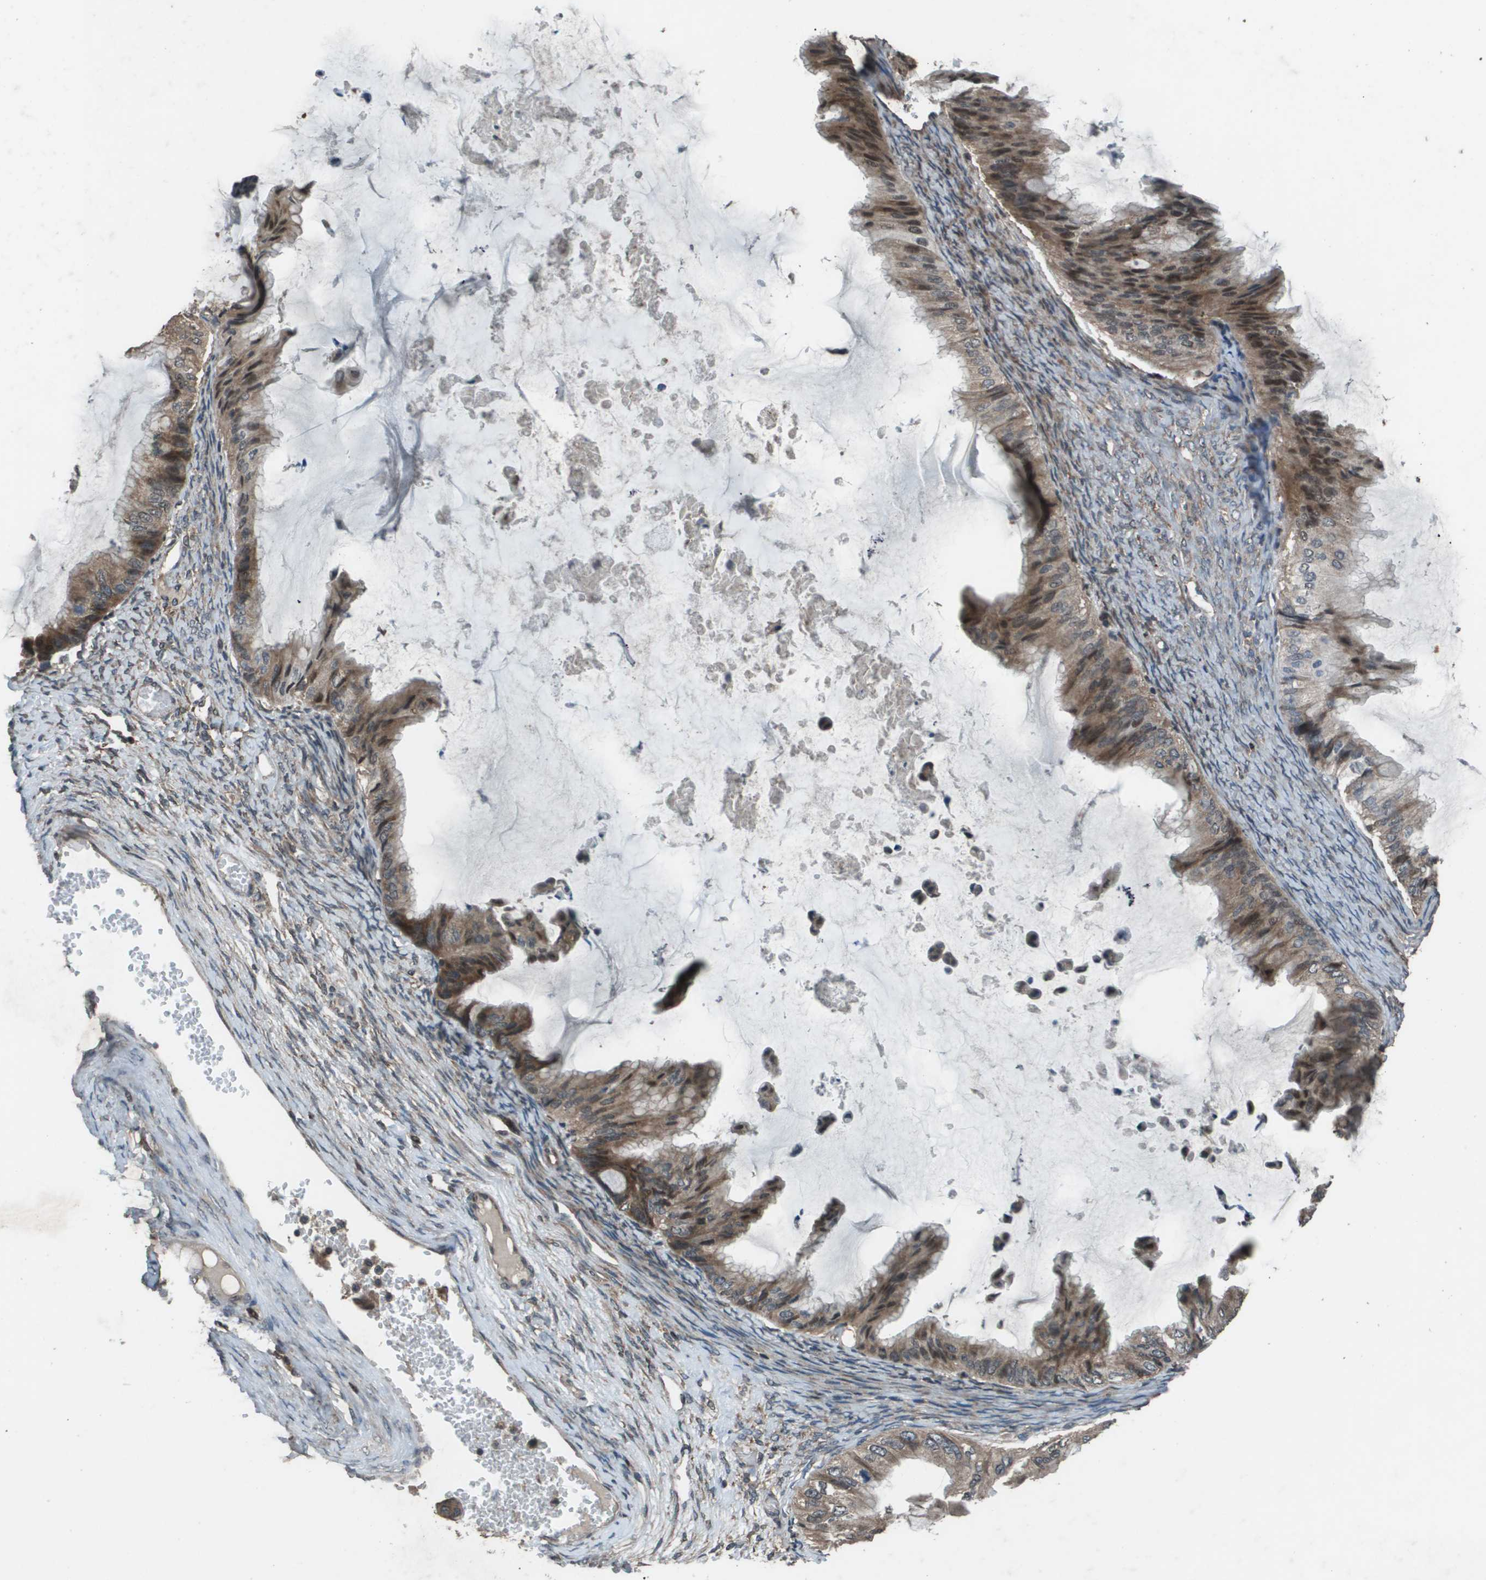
{"staining": {"intensity": "moderate", "quantity": "25%-75%", "location": "cytoplasmic/membranous"}, "tissue": "ovarian cancer", "cell_type": "Tumor cells", "image_type": "cancer", "snomed": [{"axis": "morphology", "description": "Cystadenocarcinoma, mucinous, NOS"}, {"axis": "topography", "description": "Ovary"}], "caption": "Immunohistochemical staining of human ovarian mucinous cystadenocarcinoma displays moderate cytoplasmic/membranous protein positivity in about 25%-75% of tumor cells. Immunohistochemistry (ihc) stains the protein of interest in brown and the nuclei are stained blue.", "gene": "GOSR2", "patient": {"sex": "female", "age": 61}}